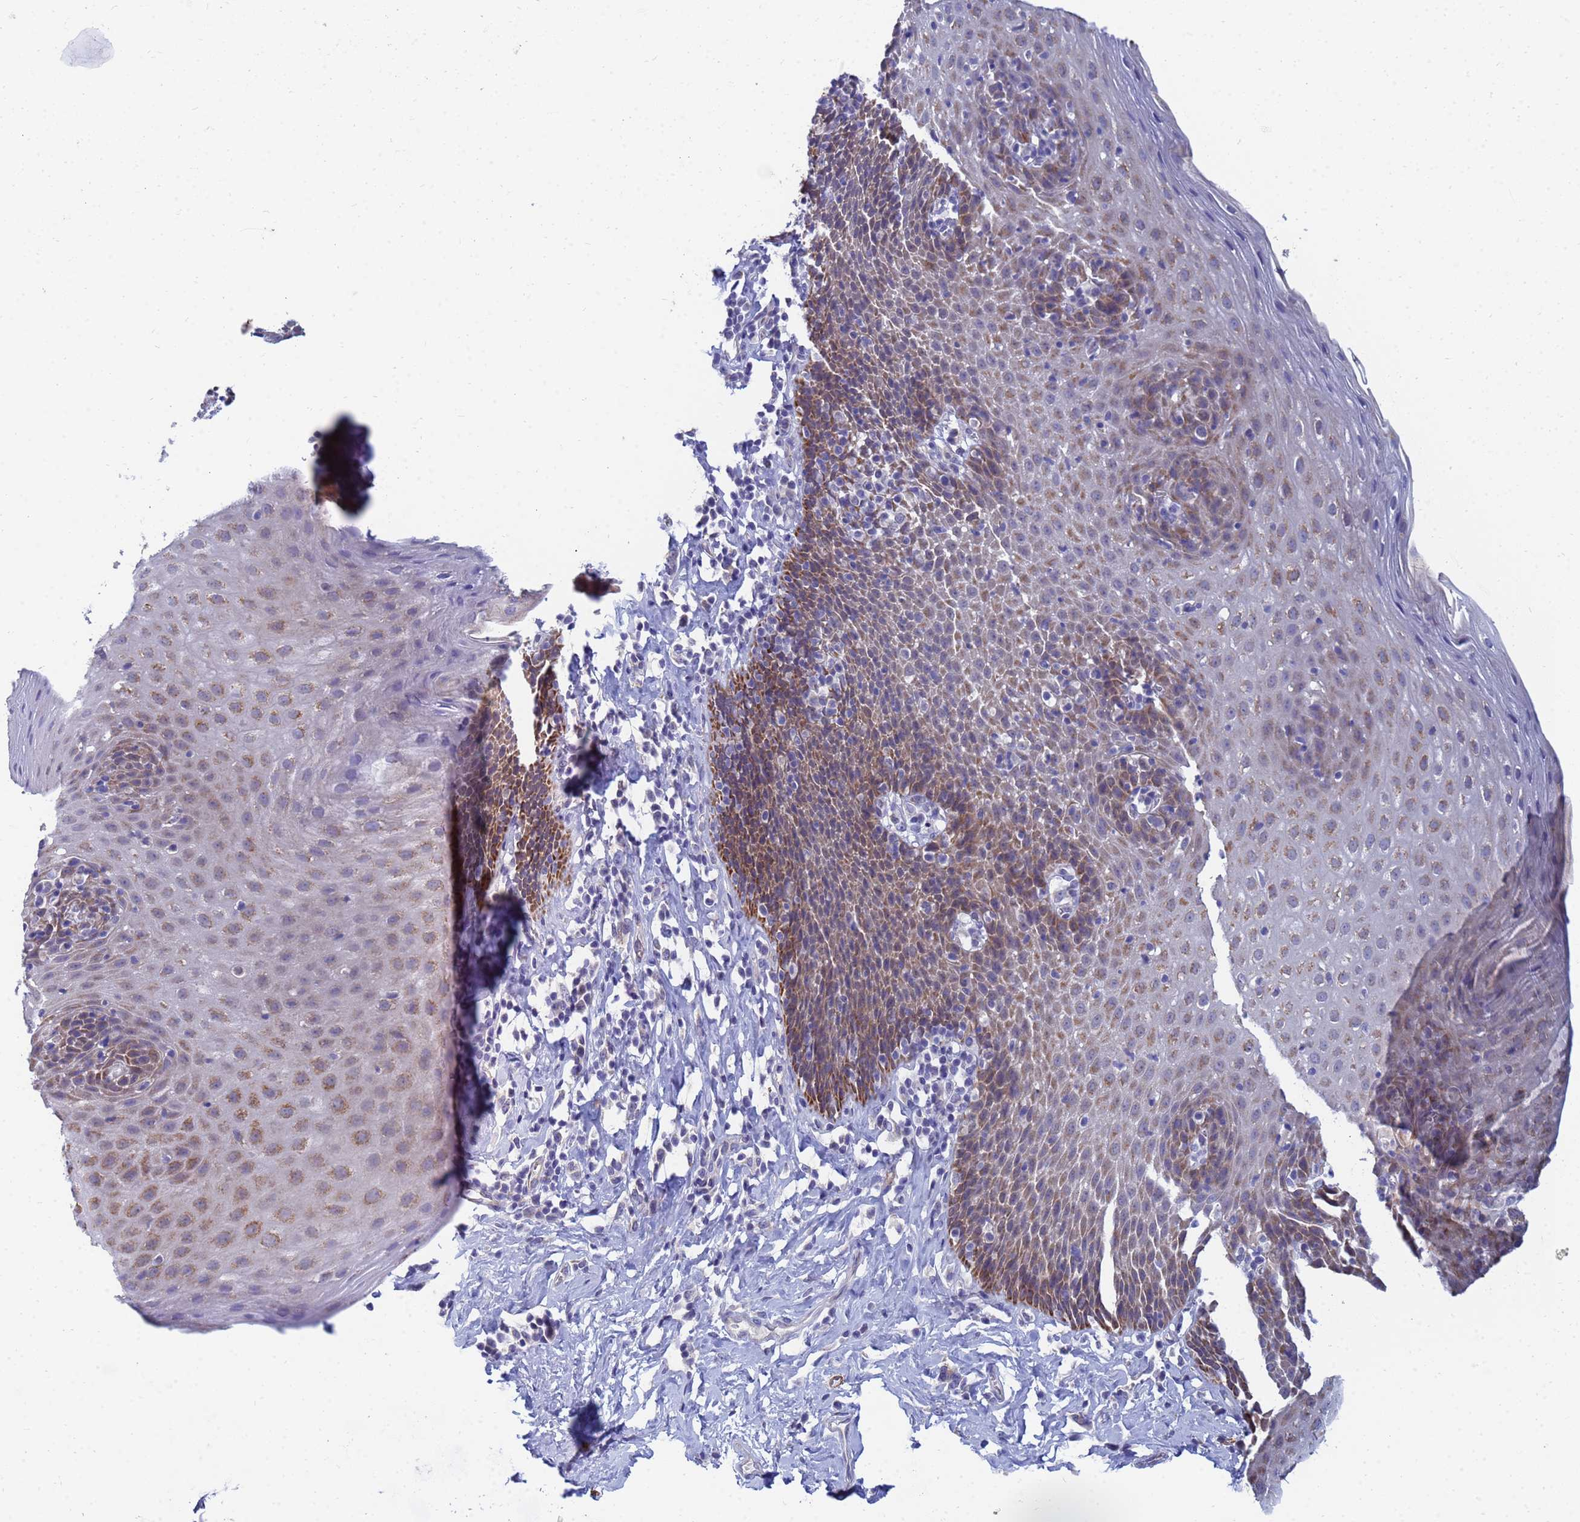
{"staining": {"intensity": "moderate", "quantity": "25%-75%", "location": "cytoplasmic/membranous"}, "tissue": "esophagus", "cell_type": "Squamous epithelial cells", "image_type": "normal", "snomed": [{"axis": "morphology", "description": "Normal tissue, NOS"}, {"axis": "topography", "description": "Esophagus"}], "caption": "Immunohistochemical staining of unremarkable esophagus displays 25%-75% levels of moderate cytoplasmic/membranous protein positivity in approximately 25%-75% of squamous epithelial cells.", "gene": "SDR39U1", "patient": {"sex": "female", "age": 61}}